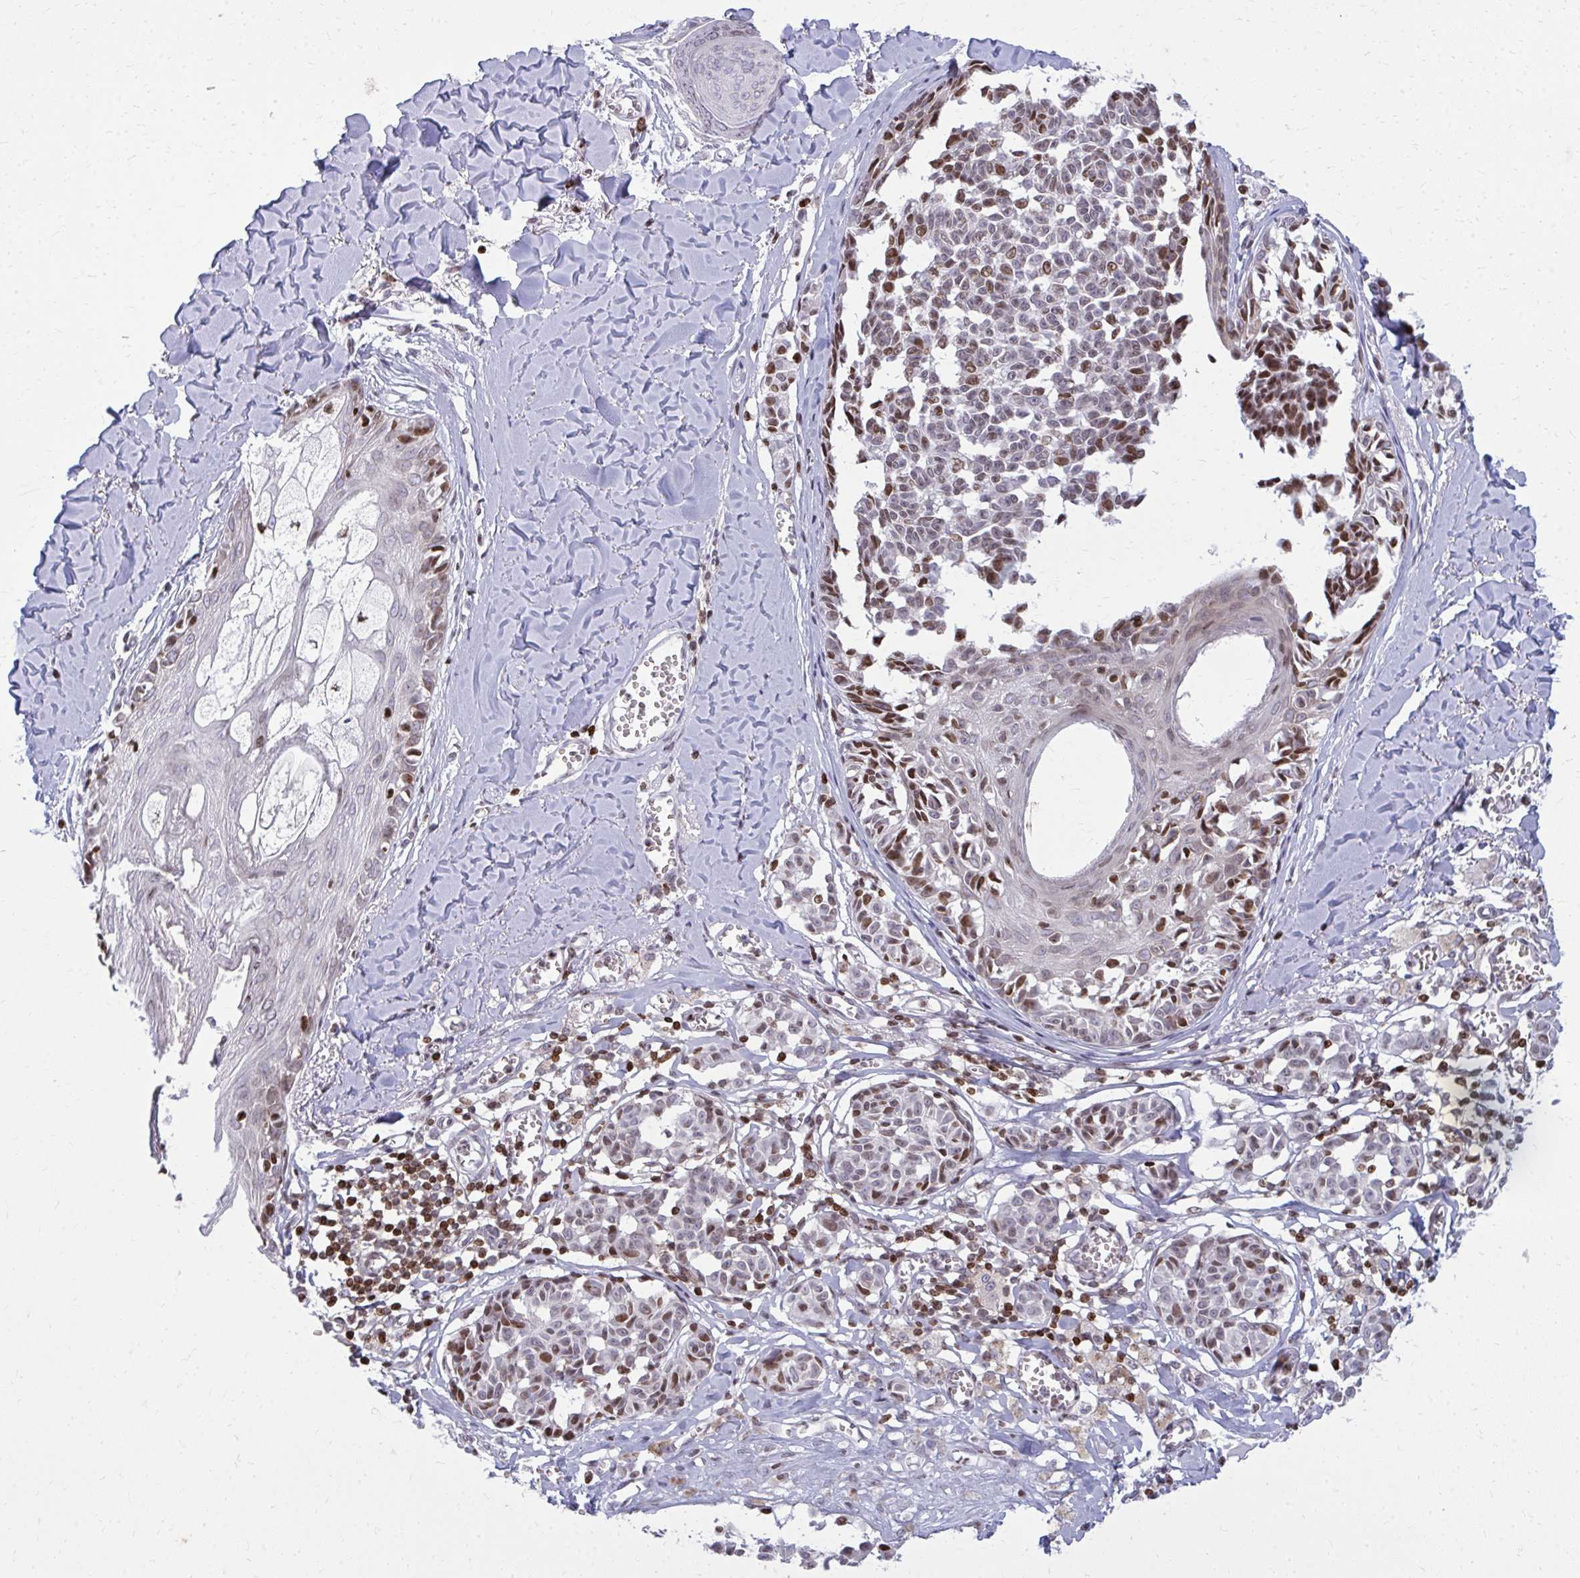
{"staining": {"intensity": "moderate", "quantity": ">75%", "location": "nuclear"}, "tissue": "melanoma", "cell_type": "Tumor cells", "image_type": "cancer", "snomed": [{"axis": "morphology", "description": "Malignant melanoma, NOS"}, {"axis": "topography", "description": "Skin"}], "caption": "Human malignant melanoma stained for a protein (brown) displays moderate nuclear positive positivity in approximately >75% of tumor cells.", "gene": "AP5M1", "patient": {"sex": "female", "age": 43}}